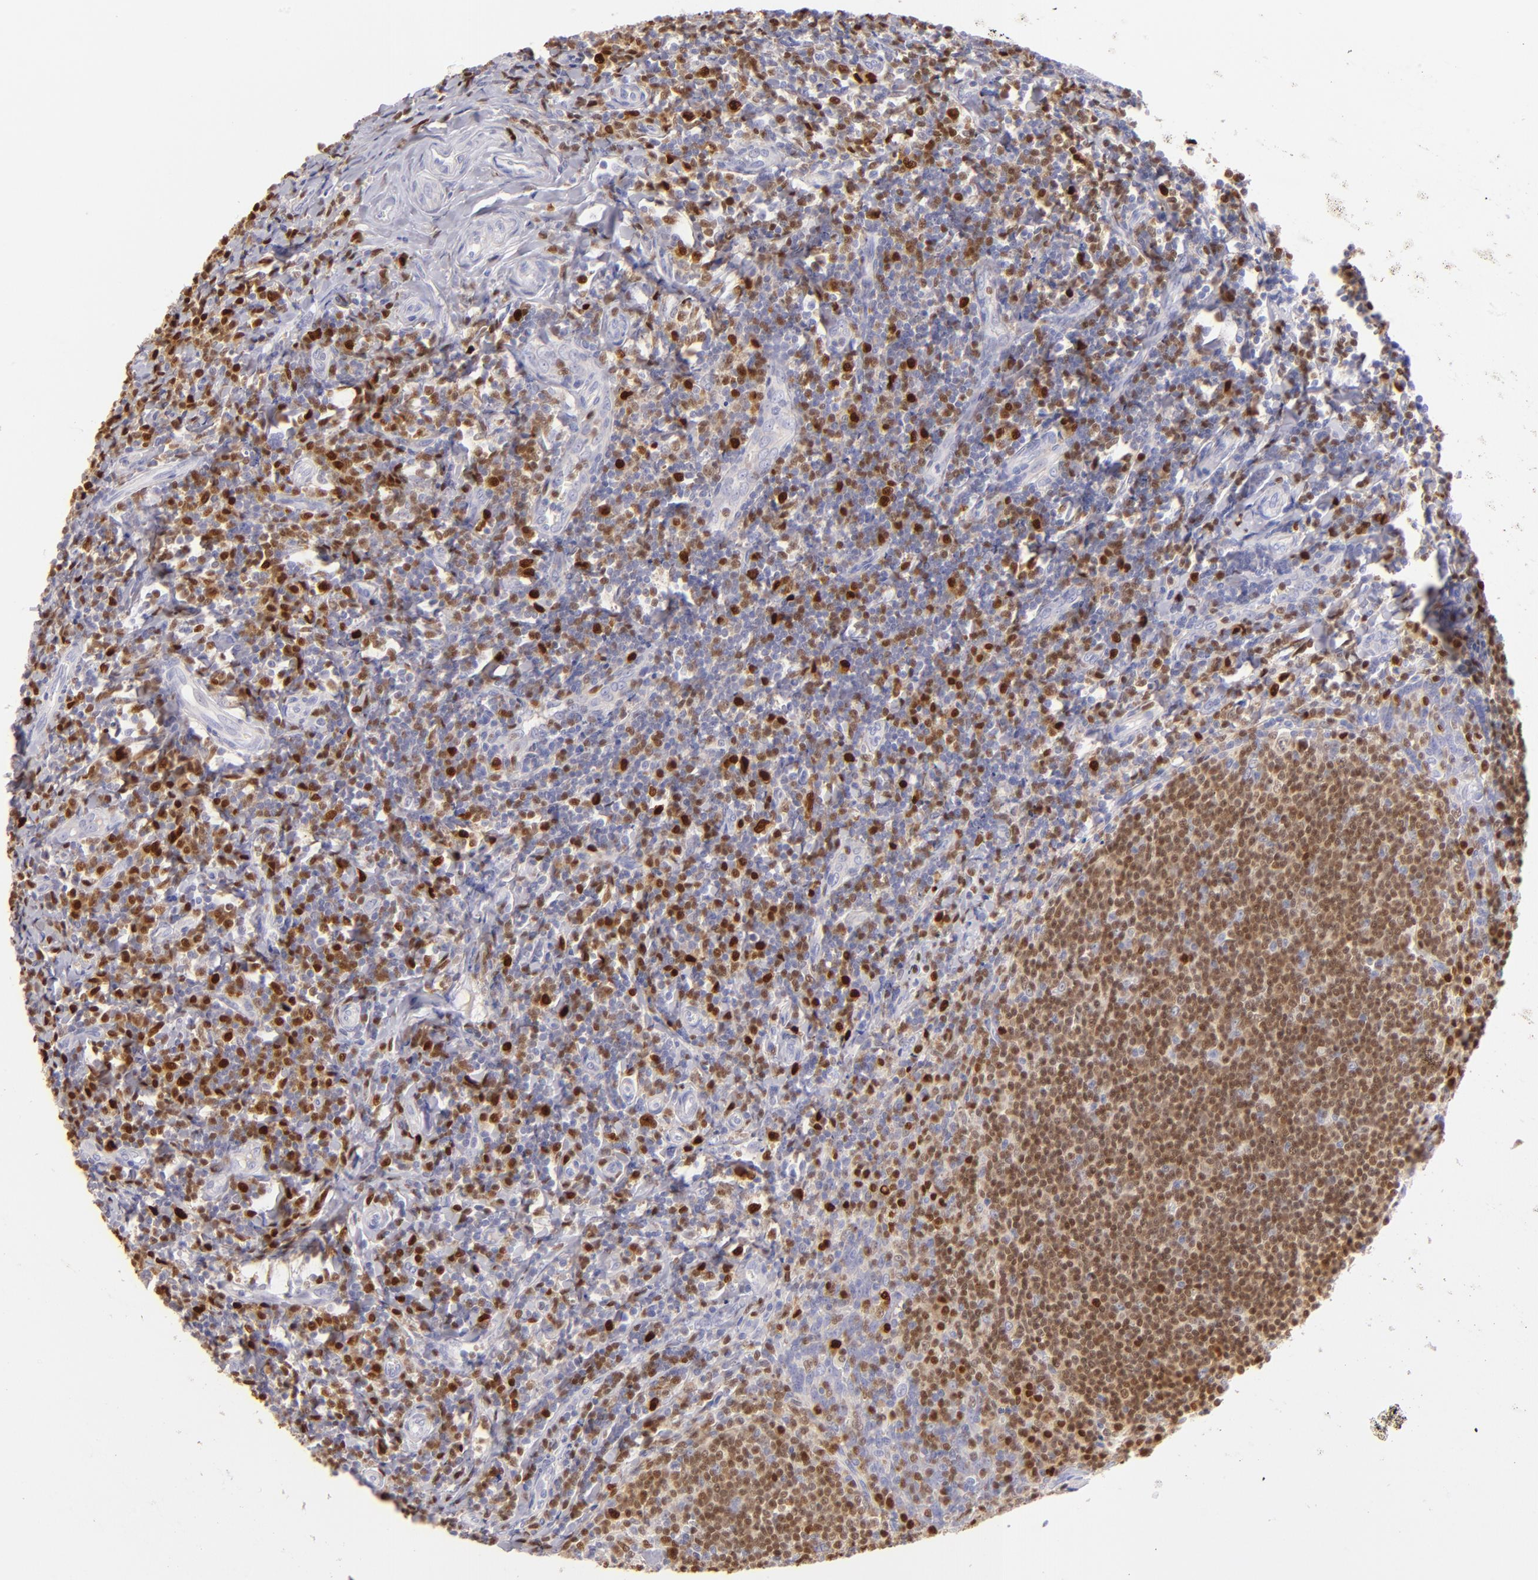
{"staining": {"intensity": "strong", "quantity": ">75%", "location": "cytoplasmic/membranous,nuclear"}, "tissue": "tonsil", "cell_type": "Germinal center cells", "image_type": "normal", "snomed": [{"axis": "morphology", "description": "Normal tissue, NOS"}, {"axis": "topography", "description": "Tonsil"}], "caption": "Protein expression analysis of benign tonsil shows strong cytoplasmic/membranous,nuclear positivity in about >75% of germinal center cells.", "gene": "IRF8", "patient": {"sex": "male", "age": 20}}